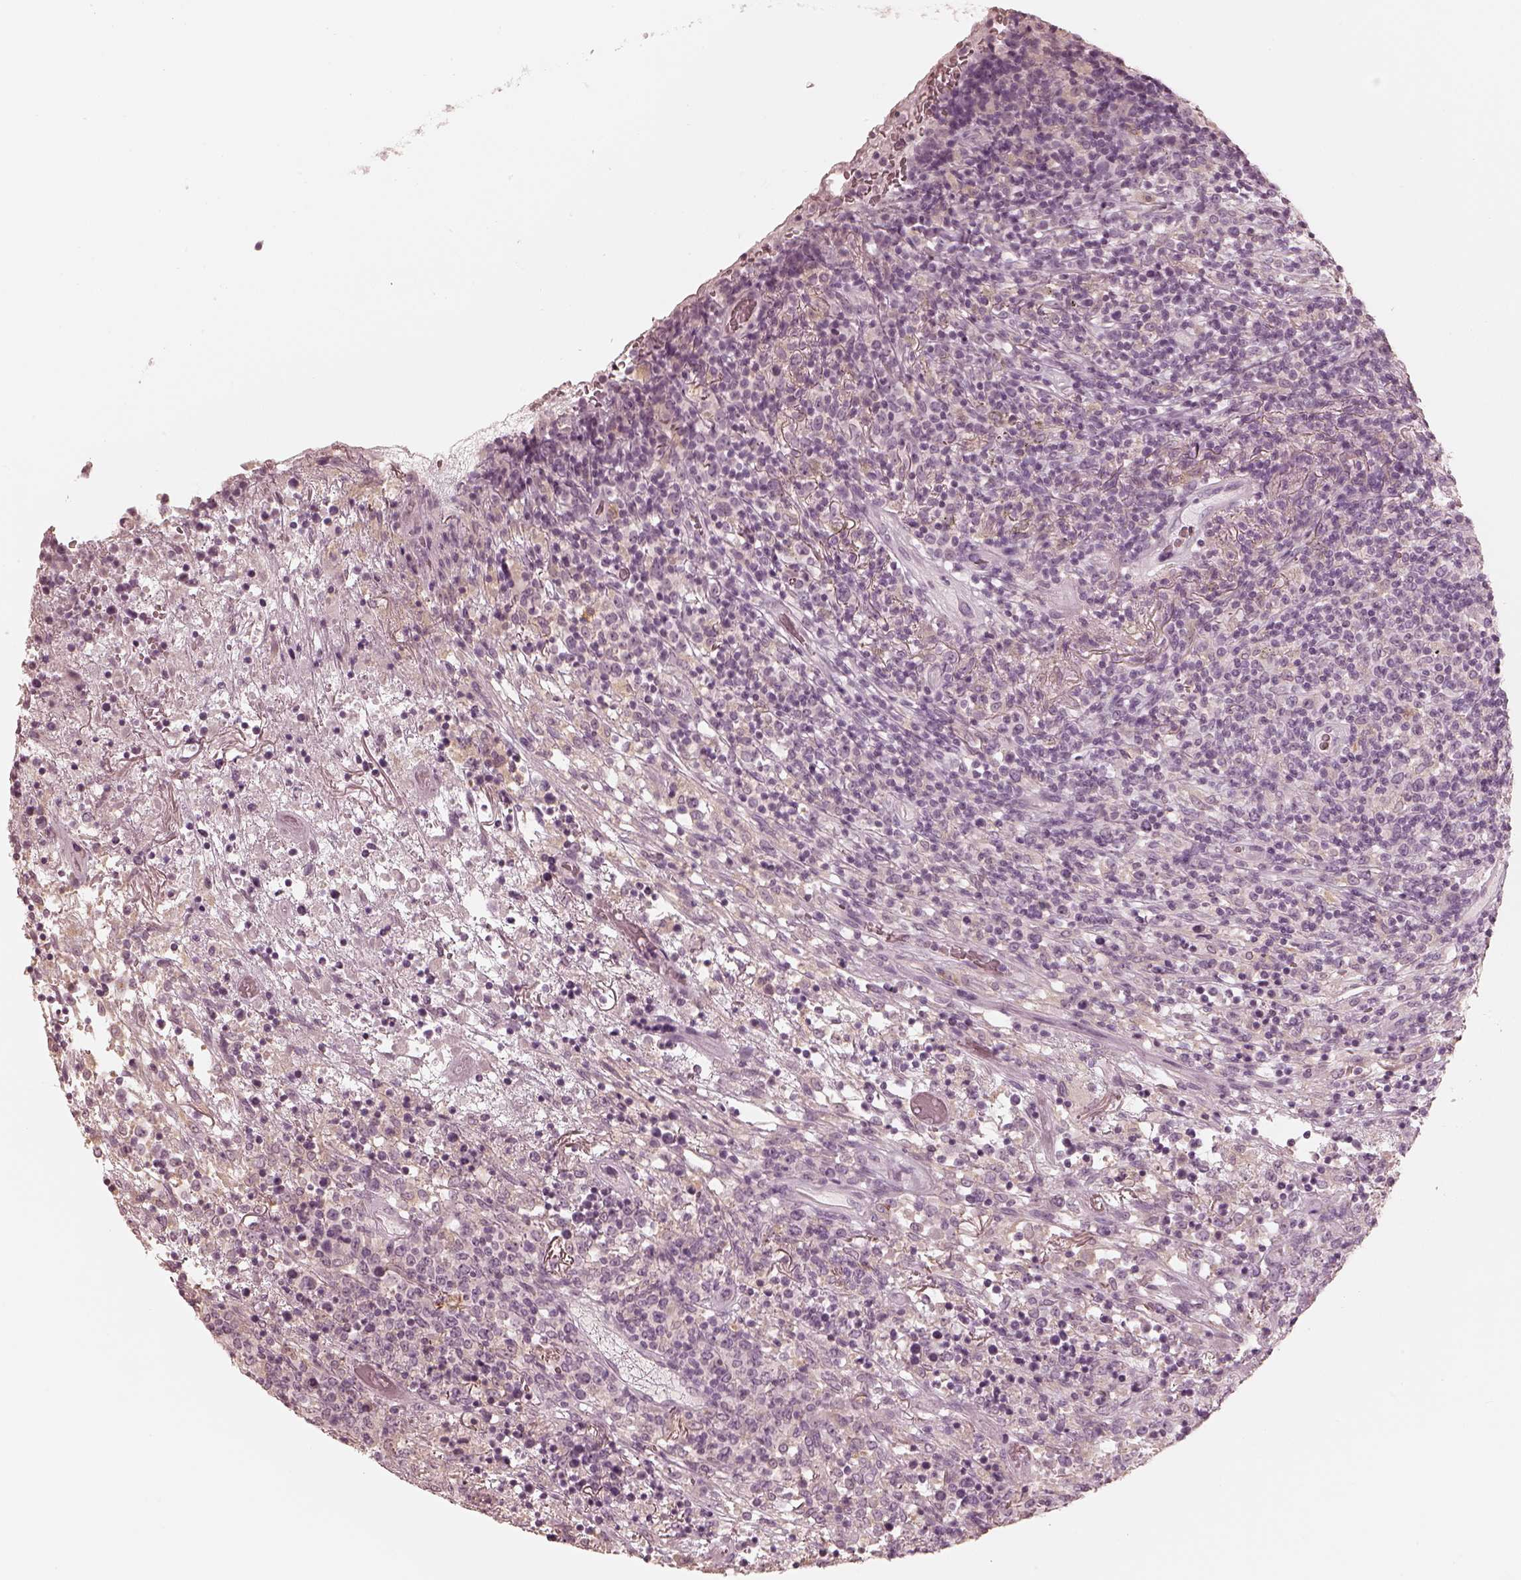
{"staining": {"intensity": "negative", "quantity": "none", "location": "none"}, "tissue": "lymphoma", "cell_type": "Tumor cells", "image_type": "cancer", "snomed": [{"axis": "morphology", "description": "Malignant lymphoma, non-Hodgkin's type, High grade"}, {"axis": "topography", "description": "Lung"}], "caption": "DAB immunohistochemical staining of high-grade malignant lymphoma, non-Hodgkin's type displays no significant staining in tumor cells.", "gene": "CALR3", "patient": {"sex": "male", "age": 79}}